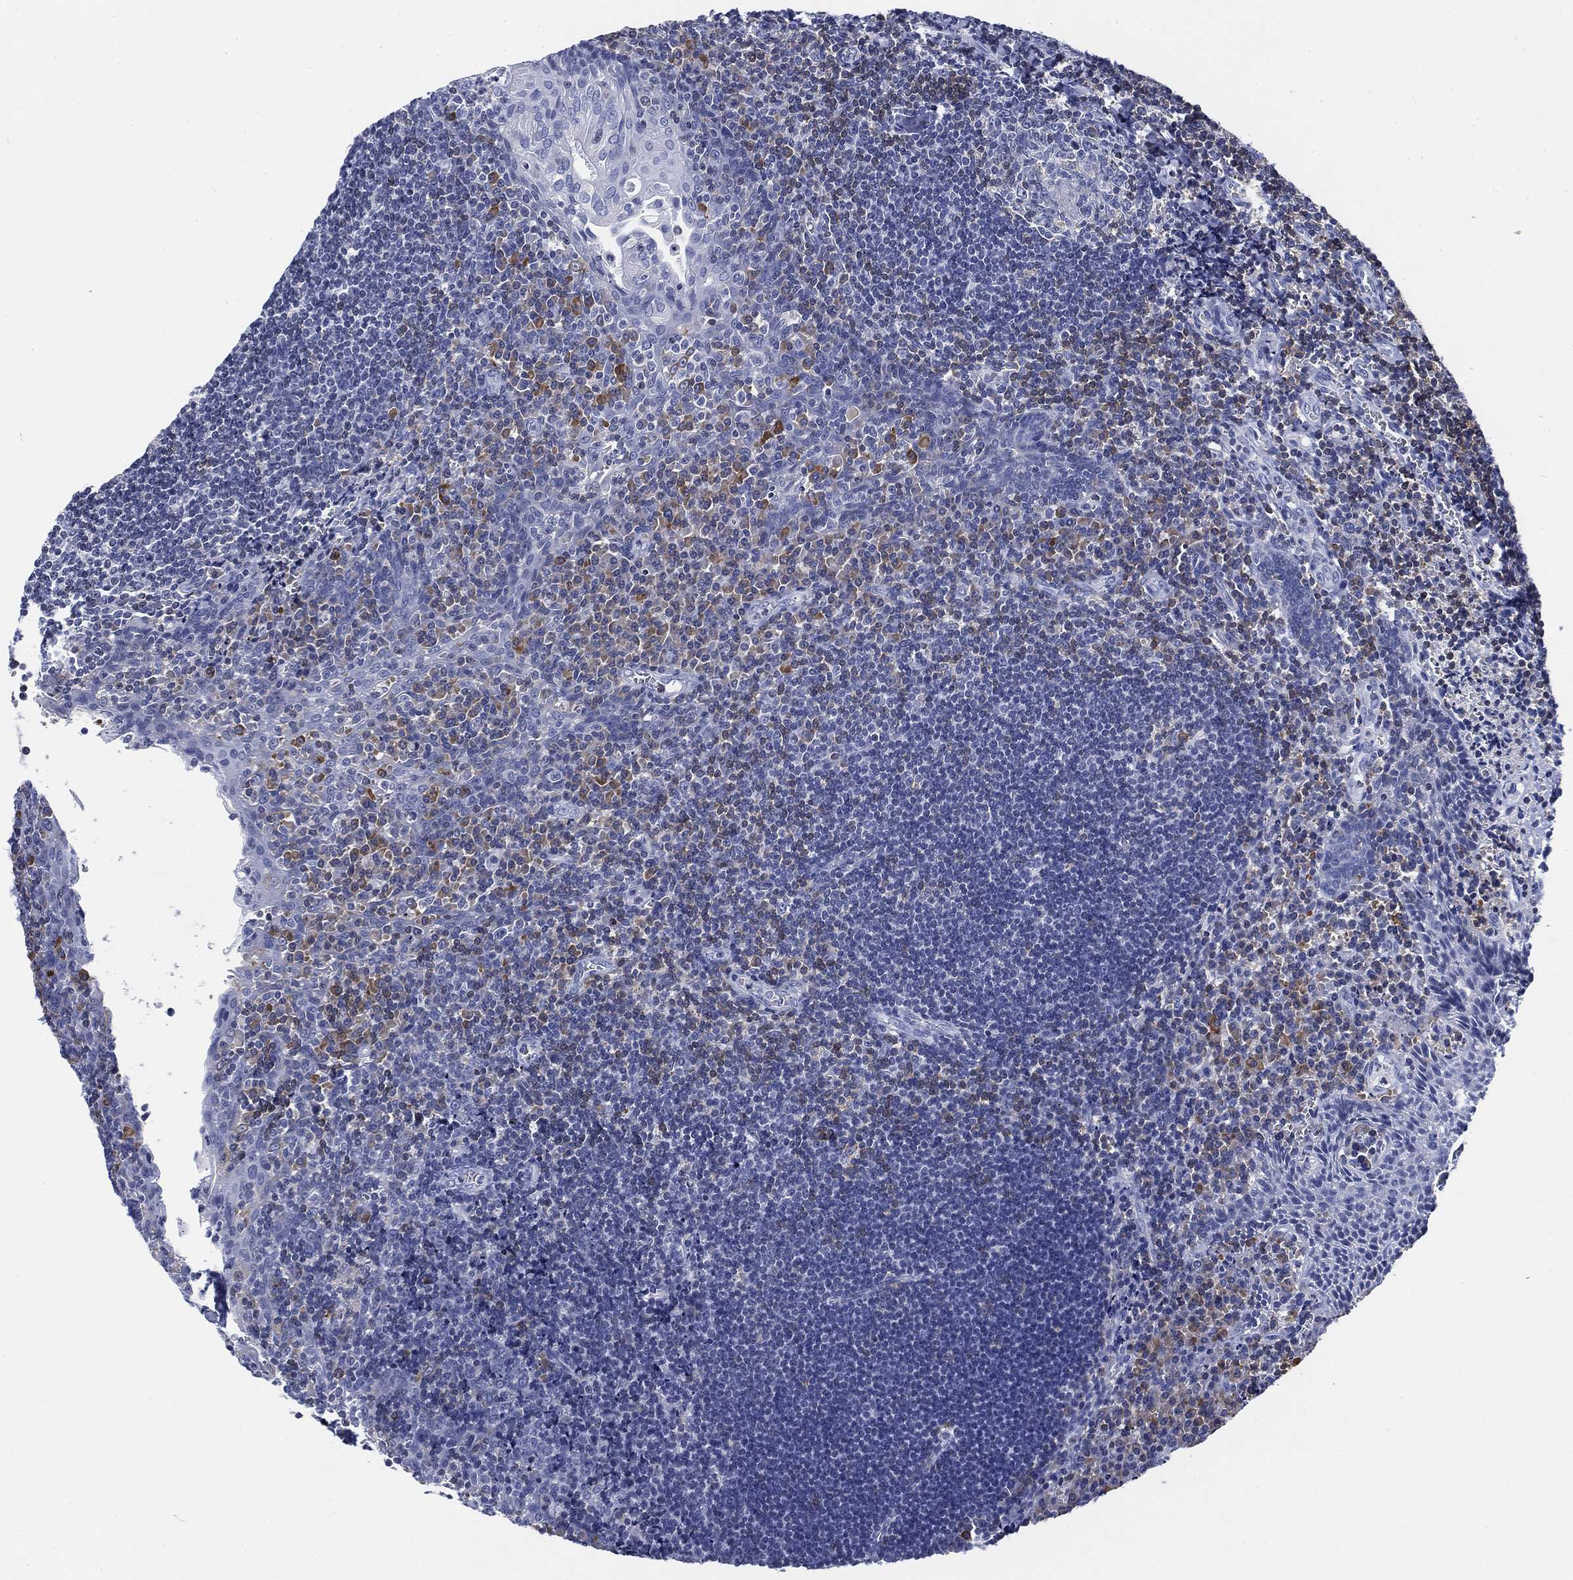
{"staining": {"intensity": "strong", "quantity": "<25%", "location": "cytoplasmic/membranous"}, "tissue": "tonsil", "cell_type": "Germinal center cells", "image_type": "normal", "snomed": [{"axis": "morphology", "description": "Normal tissue, NOS"}, {"axis": "morphology", "description": "Inflammation, NOS"}, {"axis": "topography", "description": "Tonsil"}], "caption": "Immunohistochemistry photomicrograph of unremarkable tonsil stained for a protein (brown), which shows medium levels of strong cytoplasmic/membranous expression in approximately <25% of germinal center cells.", "gene": "FYB1", "patient": {"sex": "female", "age": 31}}